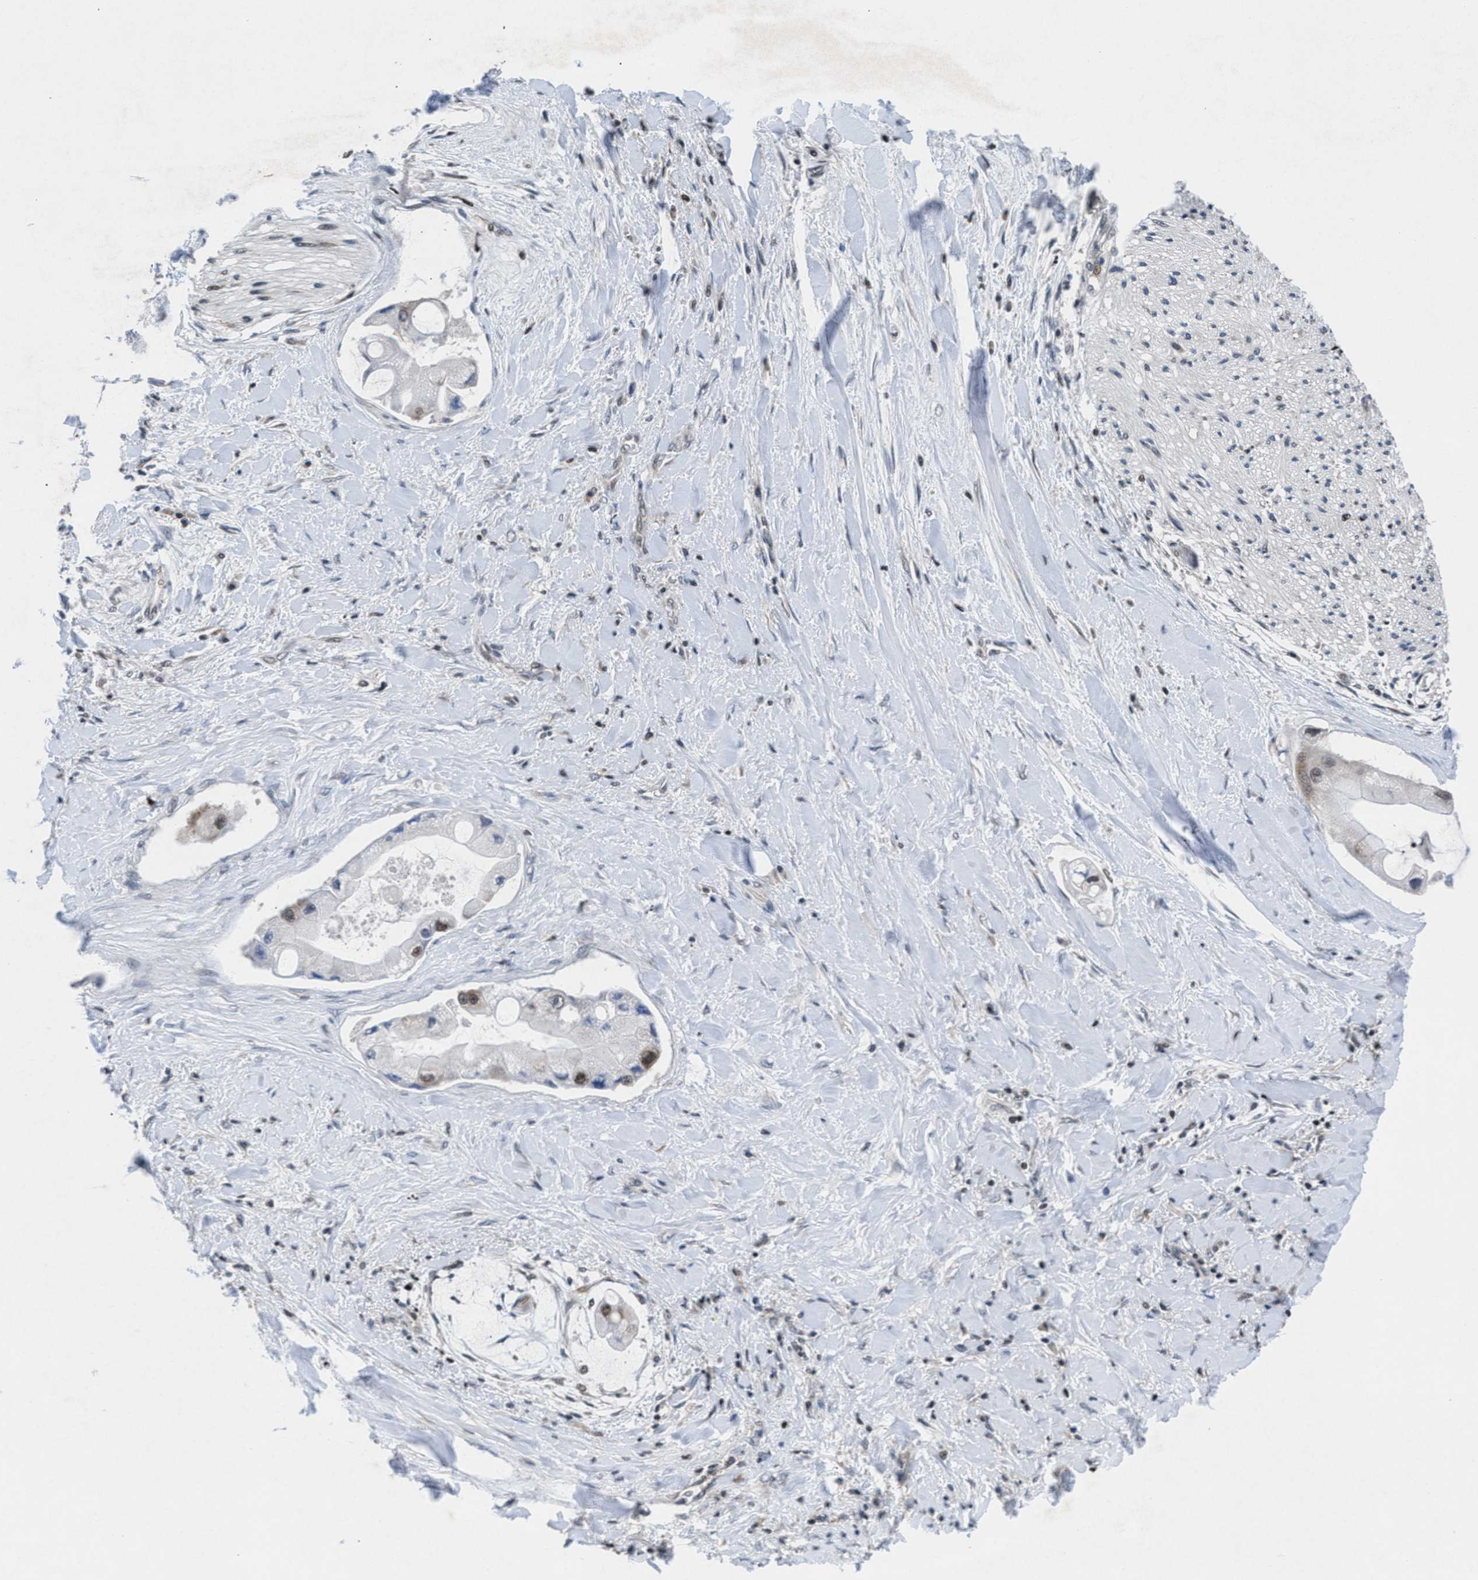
{"staining": {"intensity": "weak", "quantity": "<25%", "location": "cytoplasmic/membranous,nuclear"}, "tissue": "liver cancer", "cell_type": "Tumor cells", "image_type": "cancer", "snomed": [{"axis": "morphology", "description": "Cholangiocarcinoma"}, {"axis": "topography", "description": "Liver"}], "caption": "An immunohistochemistry (IHC) histopathology image of liver cancer is shown. There is no staining in tumor cells of liver cancer.", "gene": "WDR81", "patient": {"sex": "male", "age": 50}}